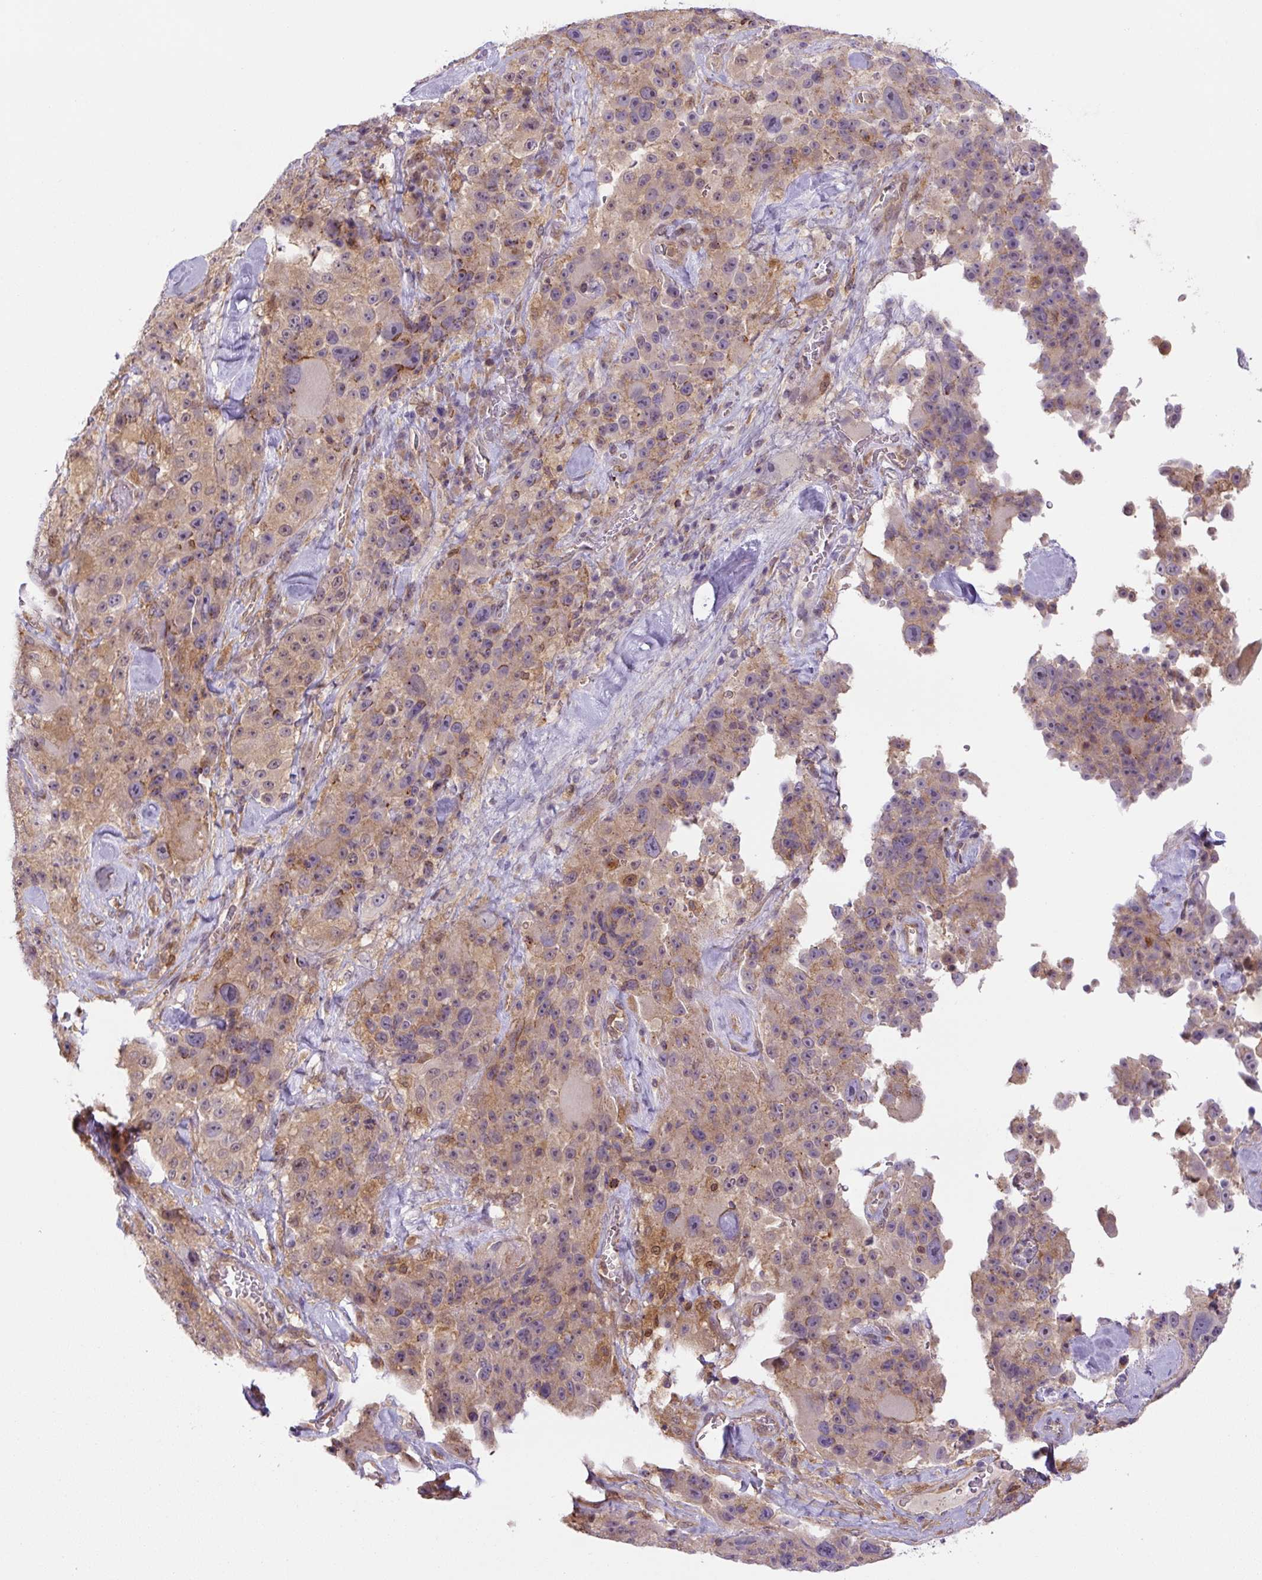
{"staining": {"intensity": "weak", "quantity": ">75%", "location": "cytoplasmic/membranous"}, "tissue": "melanoma", "cell_type": "Tumor cells", "image_type": "cancer", "snomed": [{"axis": "morphology", "description": "Malignant melanoma, Metastatic site"}, {"axis": "topography", "description": "Lymph node"}], "caption": "Malignant melanoma (metastatic site) stained with DAB (3,3'-diaminobenzidine) immunohistochemistry reveals low levels of weak cytoplasmic/membranous staining in about >75% of tumor cells.", "gene": "ZSWIM7", "patient": {"sex": "male", "age": 62}}